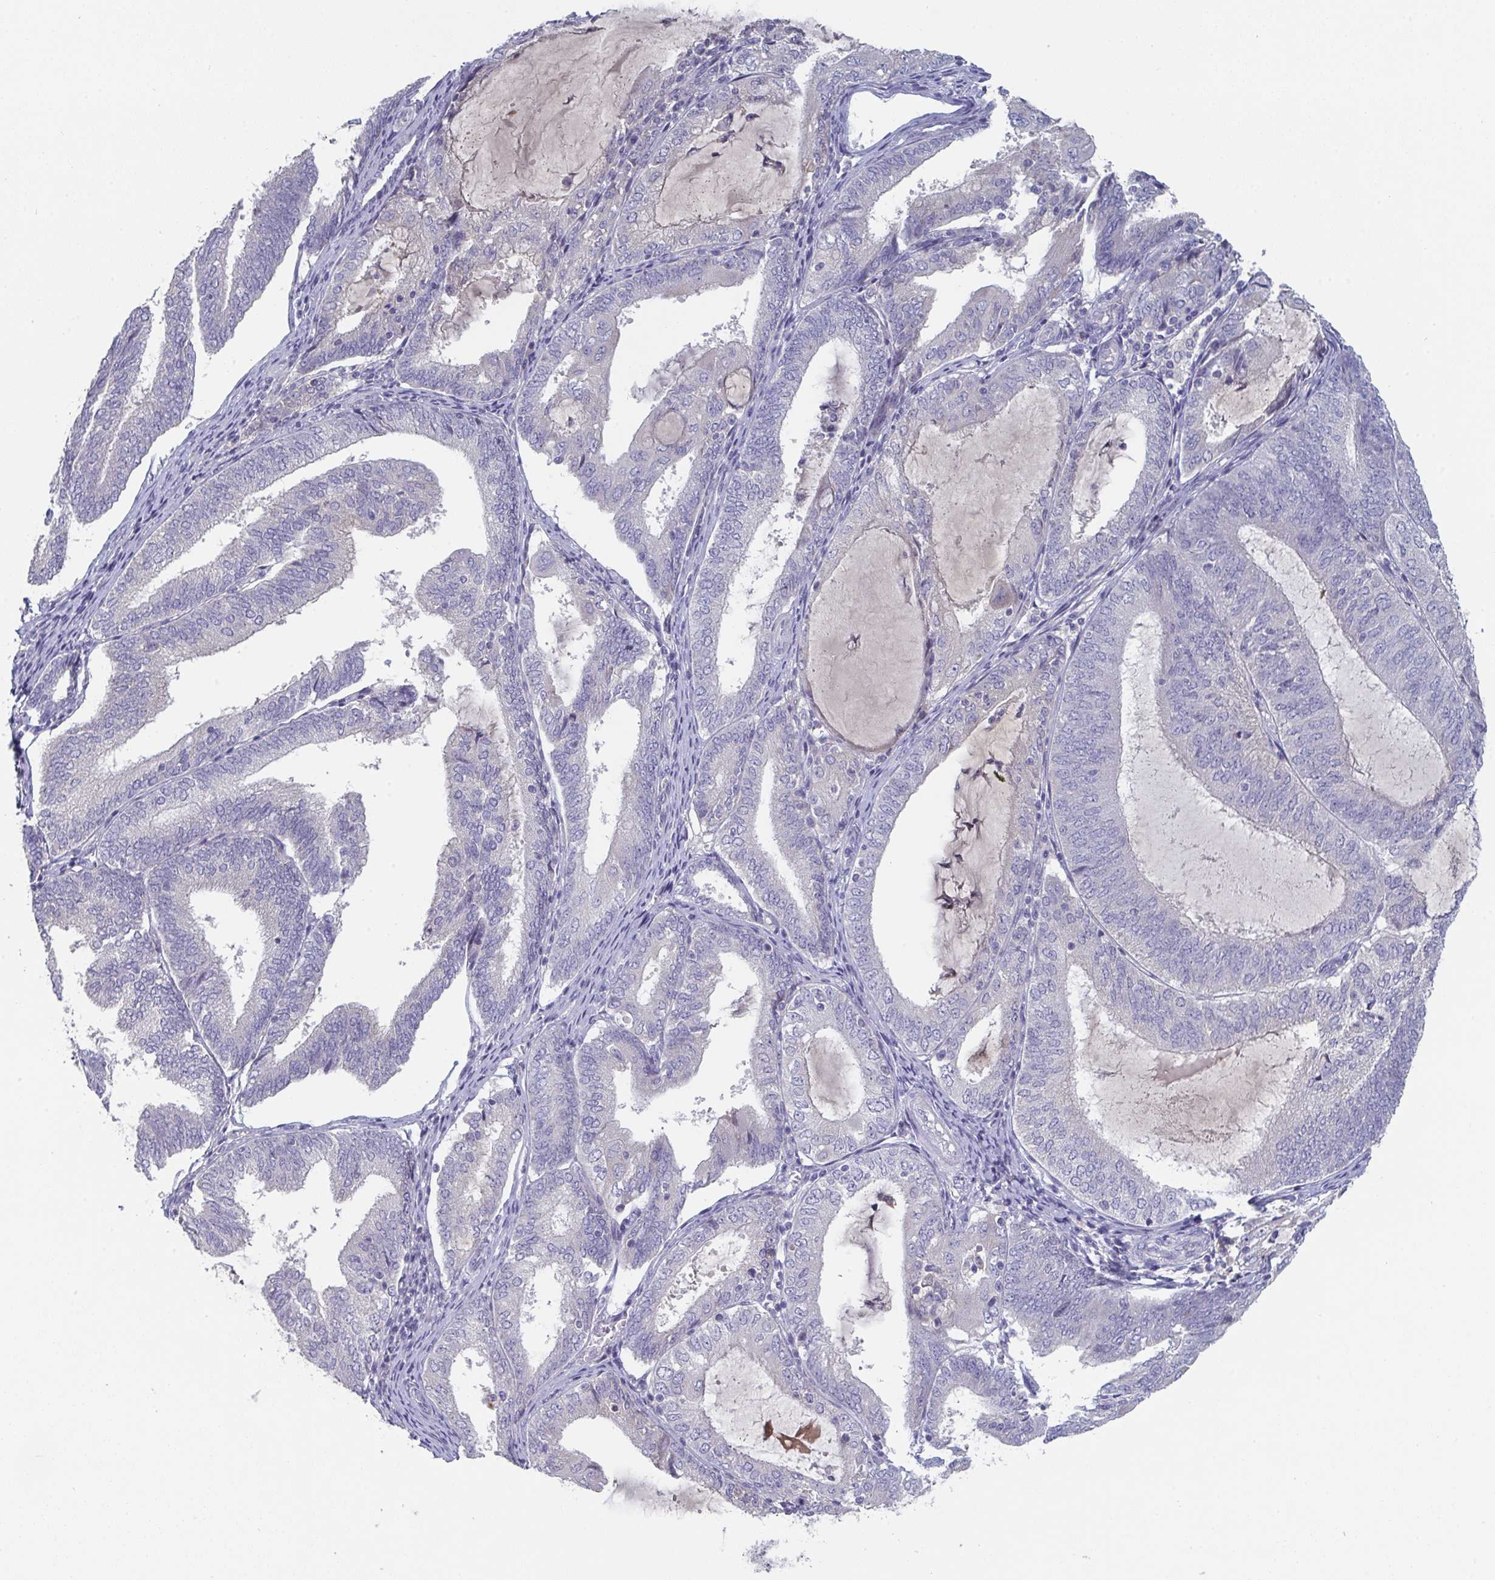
{"staining": {"intensity": "negative", "quantity": "none", "location": "none"}, "tissue": "endometrial cancer", "cell_type": "Tumor cells", "image_type": "cancer", "snomed": [{"axis": "morphology", "description": "Adenocarcinoma, NOS"}, {"axis": "topography", "description": "Endometrium"}], "caption": "Histopathology image shows no protein staining in tumor cells of endometrial cancer tissue.", "gene": "HGFAC", "patient": {"sex": "female", "age": 81}}